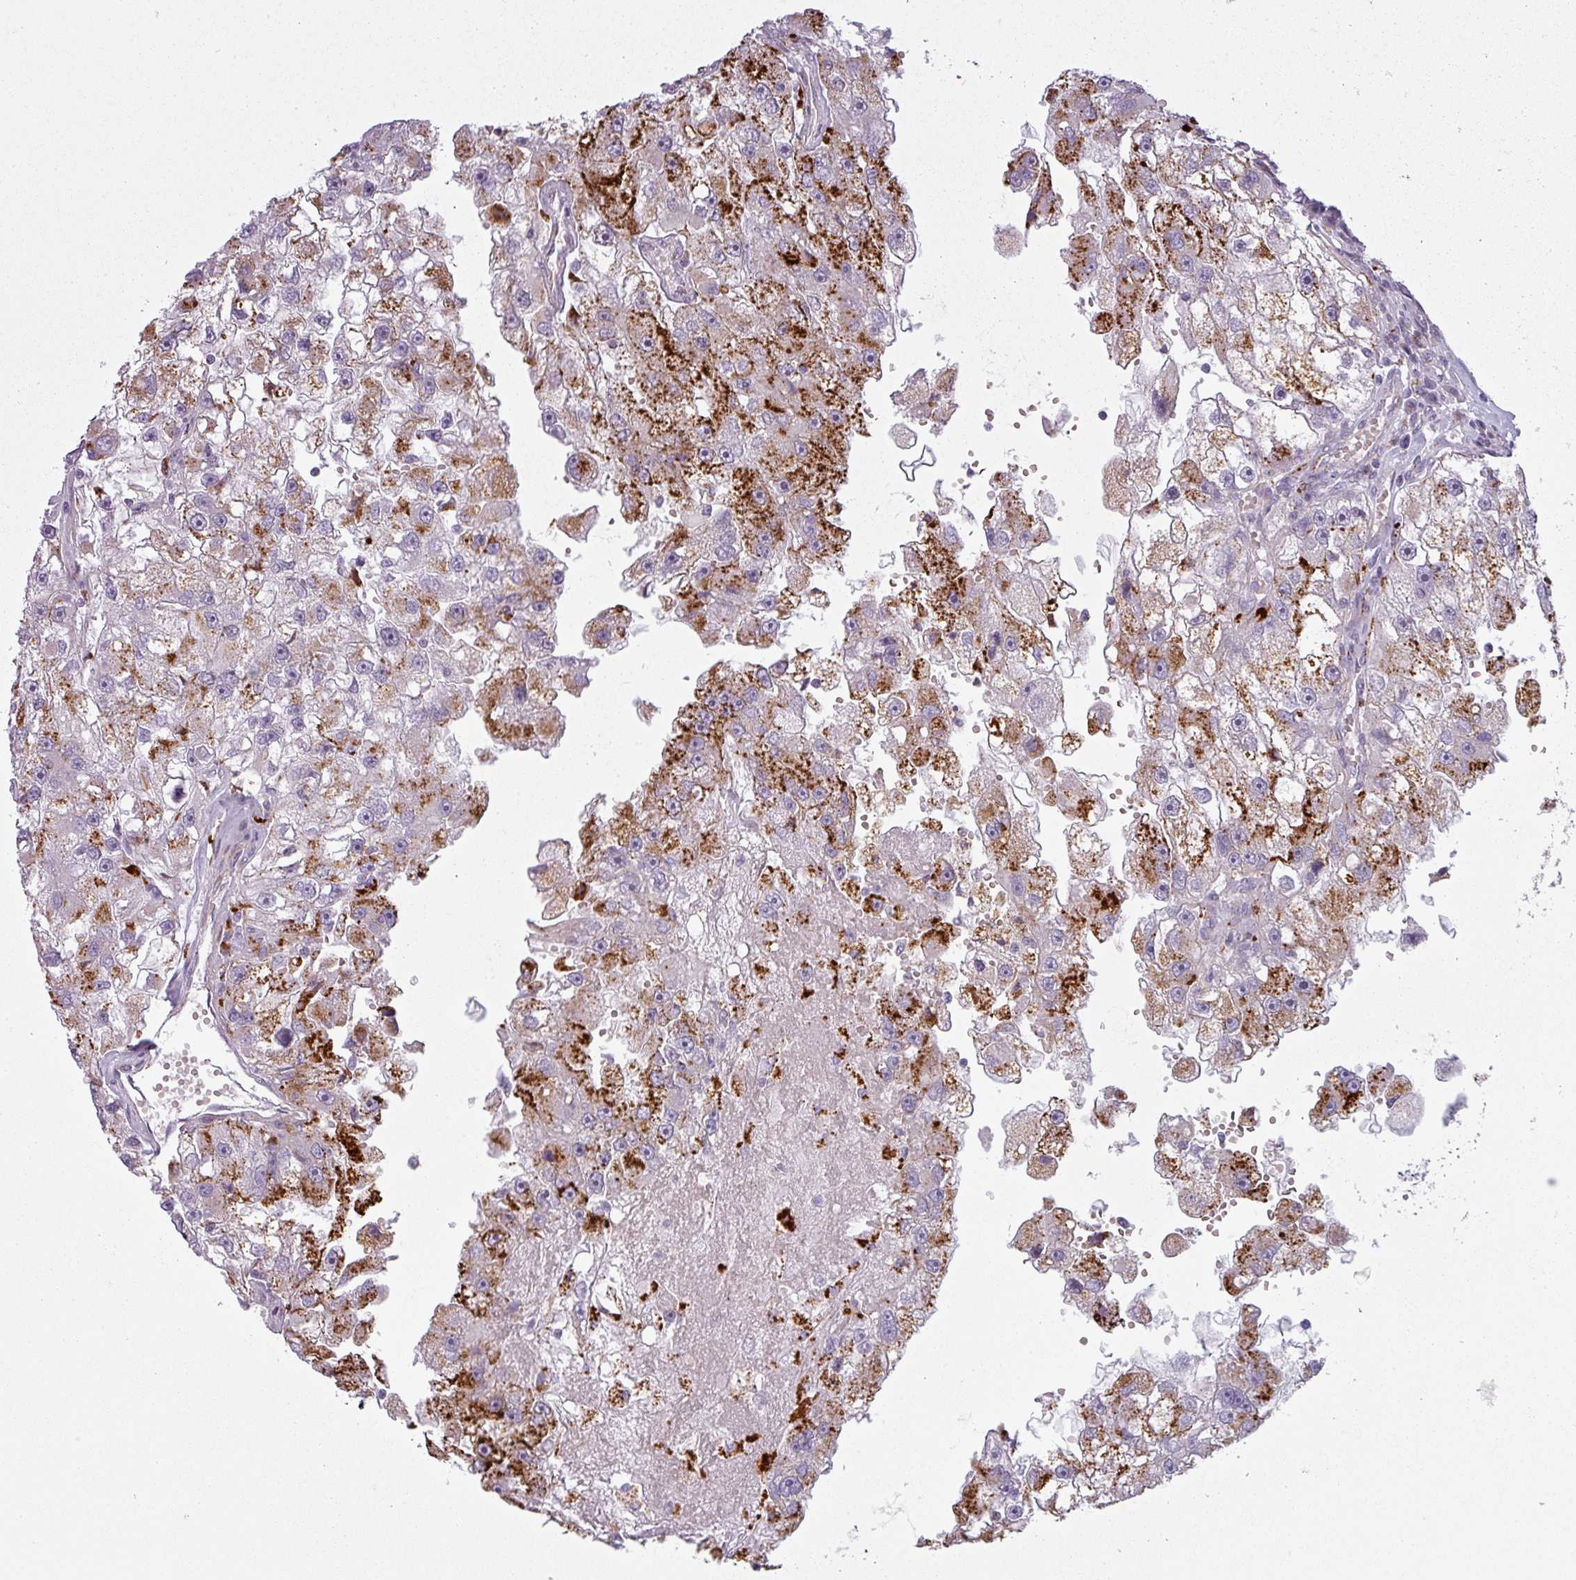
{"staining": {"intensity": "strong", "quantity": "25%-75%", "location": "cytoplasmic/membranous"}, "tissue": "renal cancer", "cell_type": "Tumor cells", "image_type": "cancer", "snomed": [{"axis": "morphology", "description": "Adenocarcinoma, NOS"}, {"axis": "topography", "description": "Kidney"}], "caption": "DAB immunohistochemical staining of renal cancer (adenocarcinoma) displays strong cytoplasmic/membranous protein expression in about 25%-75% of tumor cells.", "gene": "MAP7D2", "patient": {"sex": "male", "age": 63}}